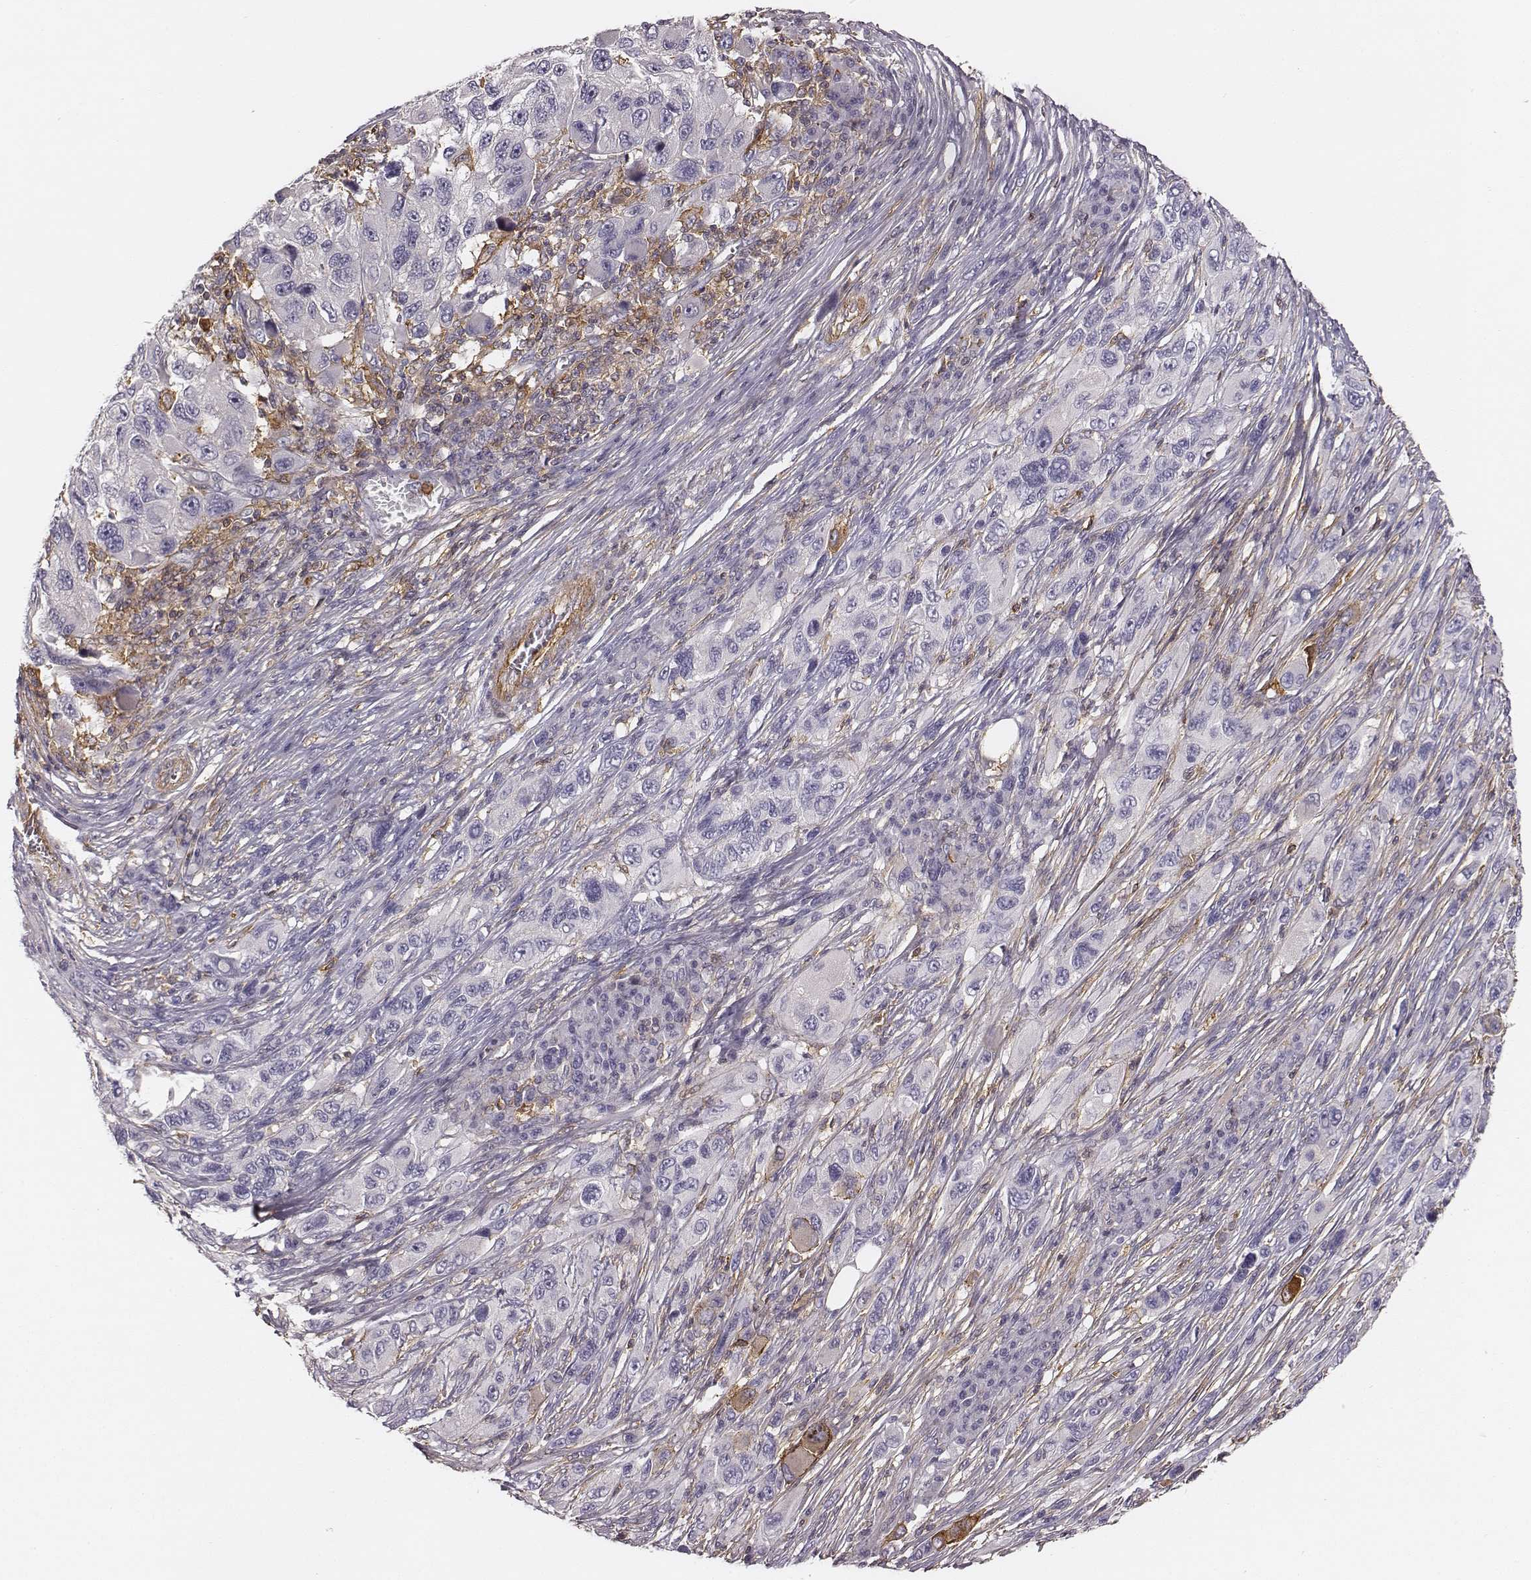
{"staining": {"intensity": "negative", "quantity": "none", "location": "none"}, "tissue": "melanoma", "cell_type": "Tumor cells", "image_type": "cancer", "snomed": [{"axis": "morphology", "description": "Malignant melanoma, NOS"}, {"axis": "topography", "description": "Skin"}], "caption": "DAB (3,3'-diaminobenzidine) immunohistochemical staining of human melanoma shows no significant staining in tumor cells. (Stains: DAB IHC with hematoxylin counter stain, Microscopy: brightfield microscopy at high magnification).", "gene": "ZYX", "patient": {"sex": "male", "age": 53}}